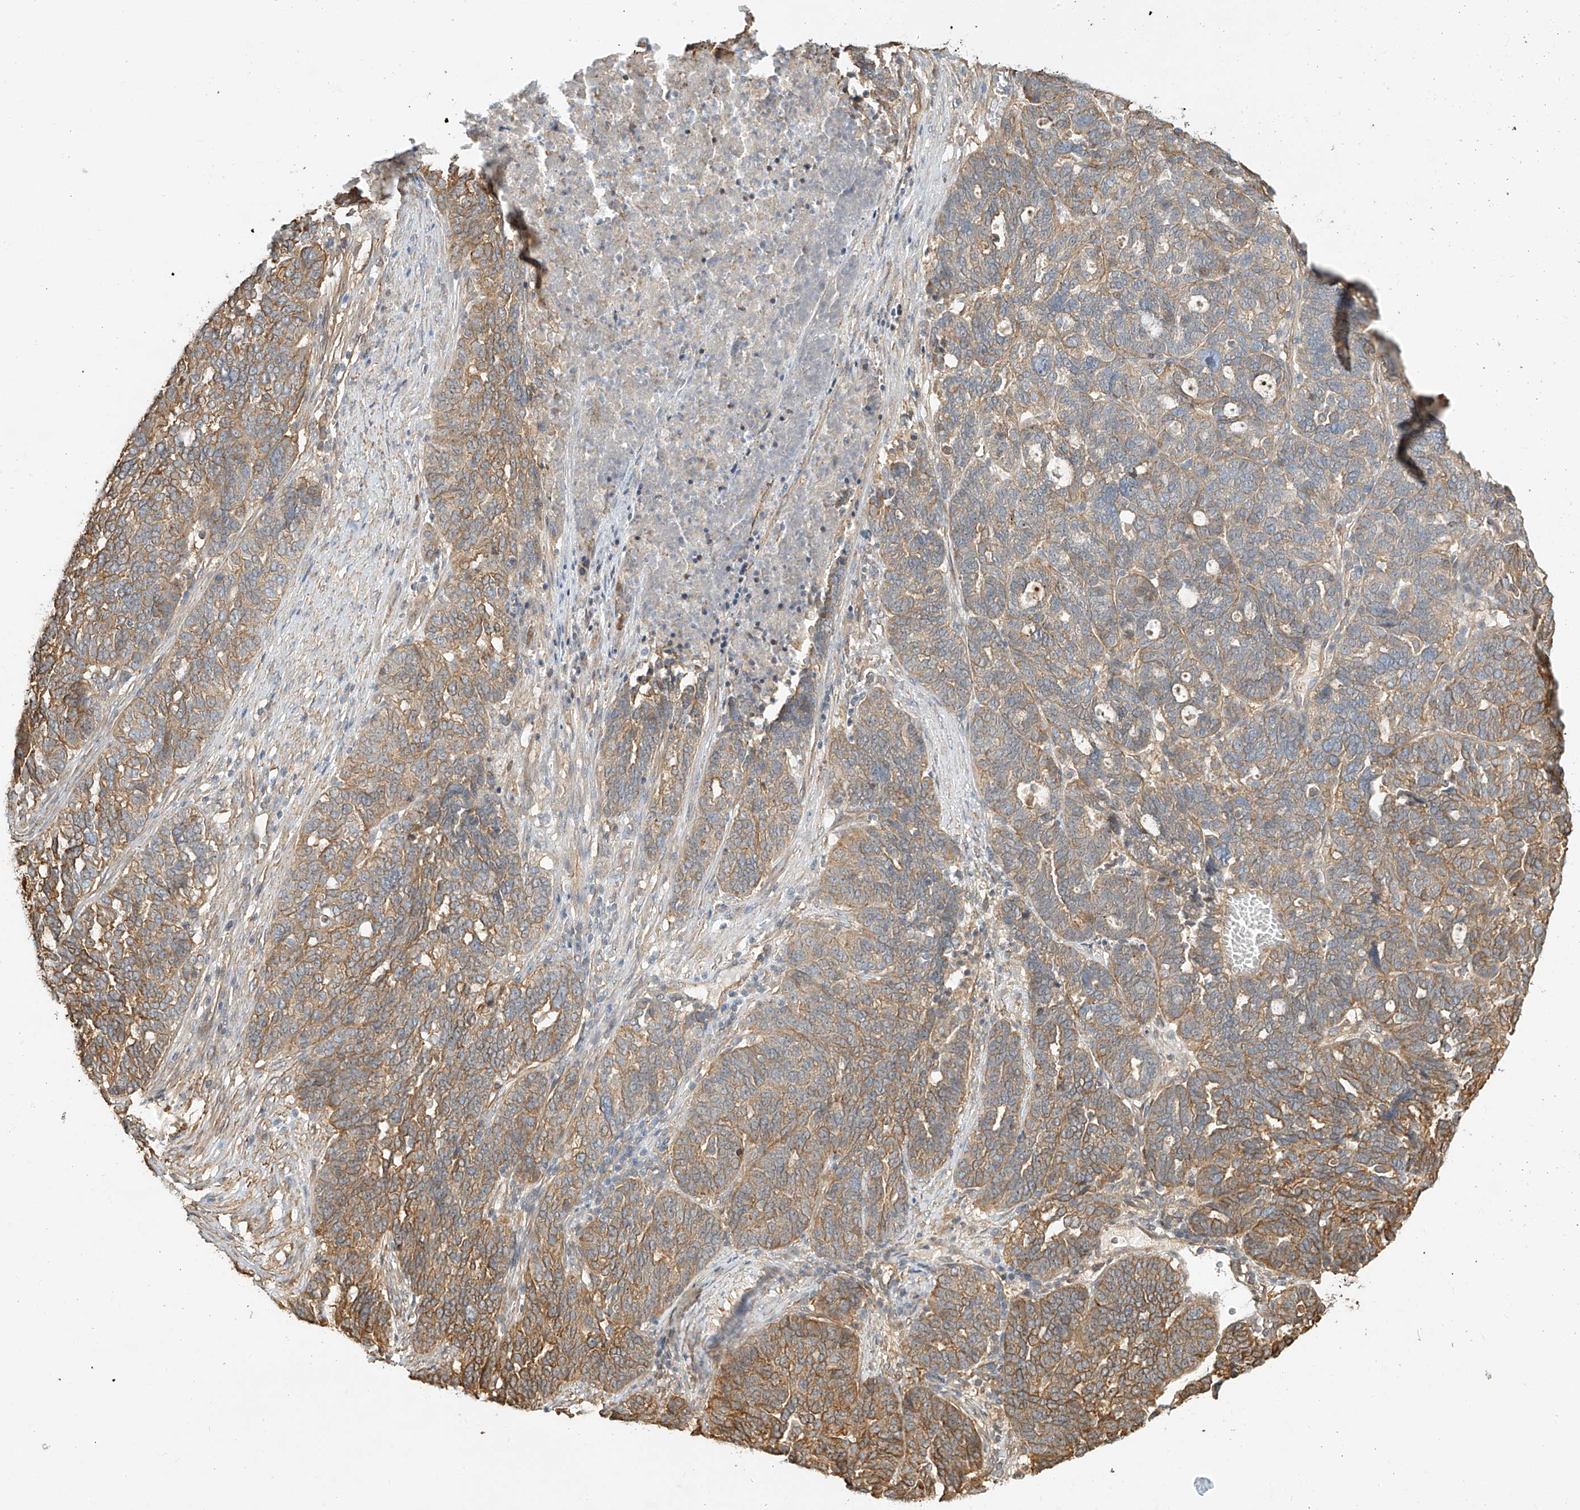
{"staining": {"intensity": "moderate", "quantity": ">75%", "location": "cytoplasmic/membranous"}, "tissue": "ovarian cancer", "cell_type": "Tumor cells", "image_type": "cancer", "snomed": [{"axis": "morphology", "description": "Cystadenocarcinoma, serous, NOS"}, {"axis": "topography", "description": "Ovary"}], "caption": "DAB immunohistochemical staining of human ovarian serous cystadenocarcinoma displays moderate cytoplasmic/membranous protein positivity in approximately >75% of tumor cells.", "gene": "CSMD3", "patient": {"sex": "female", "age": 59}}